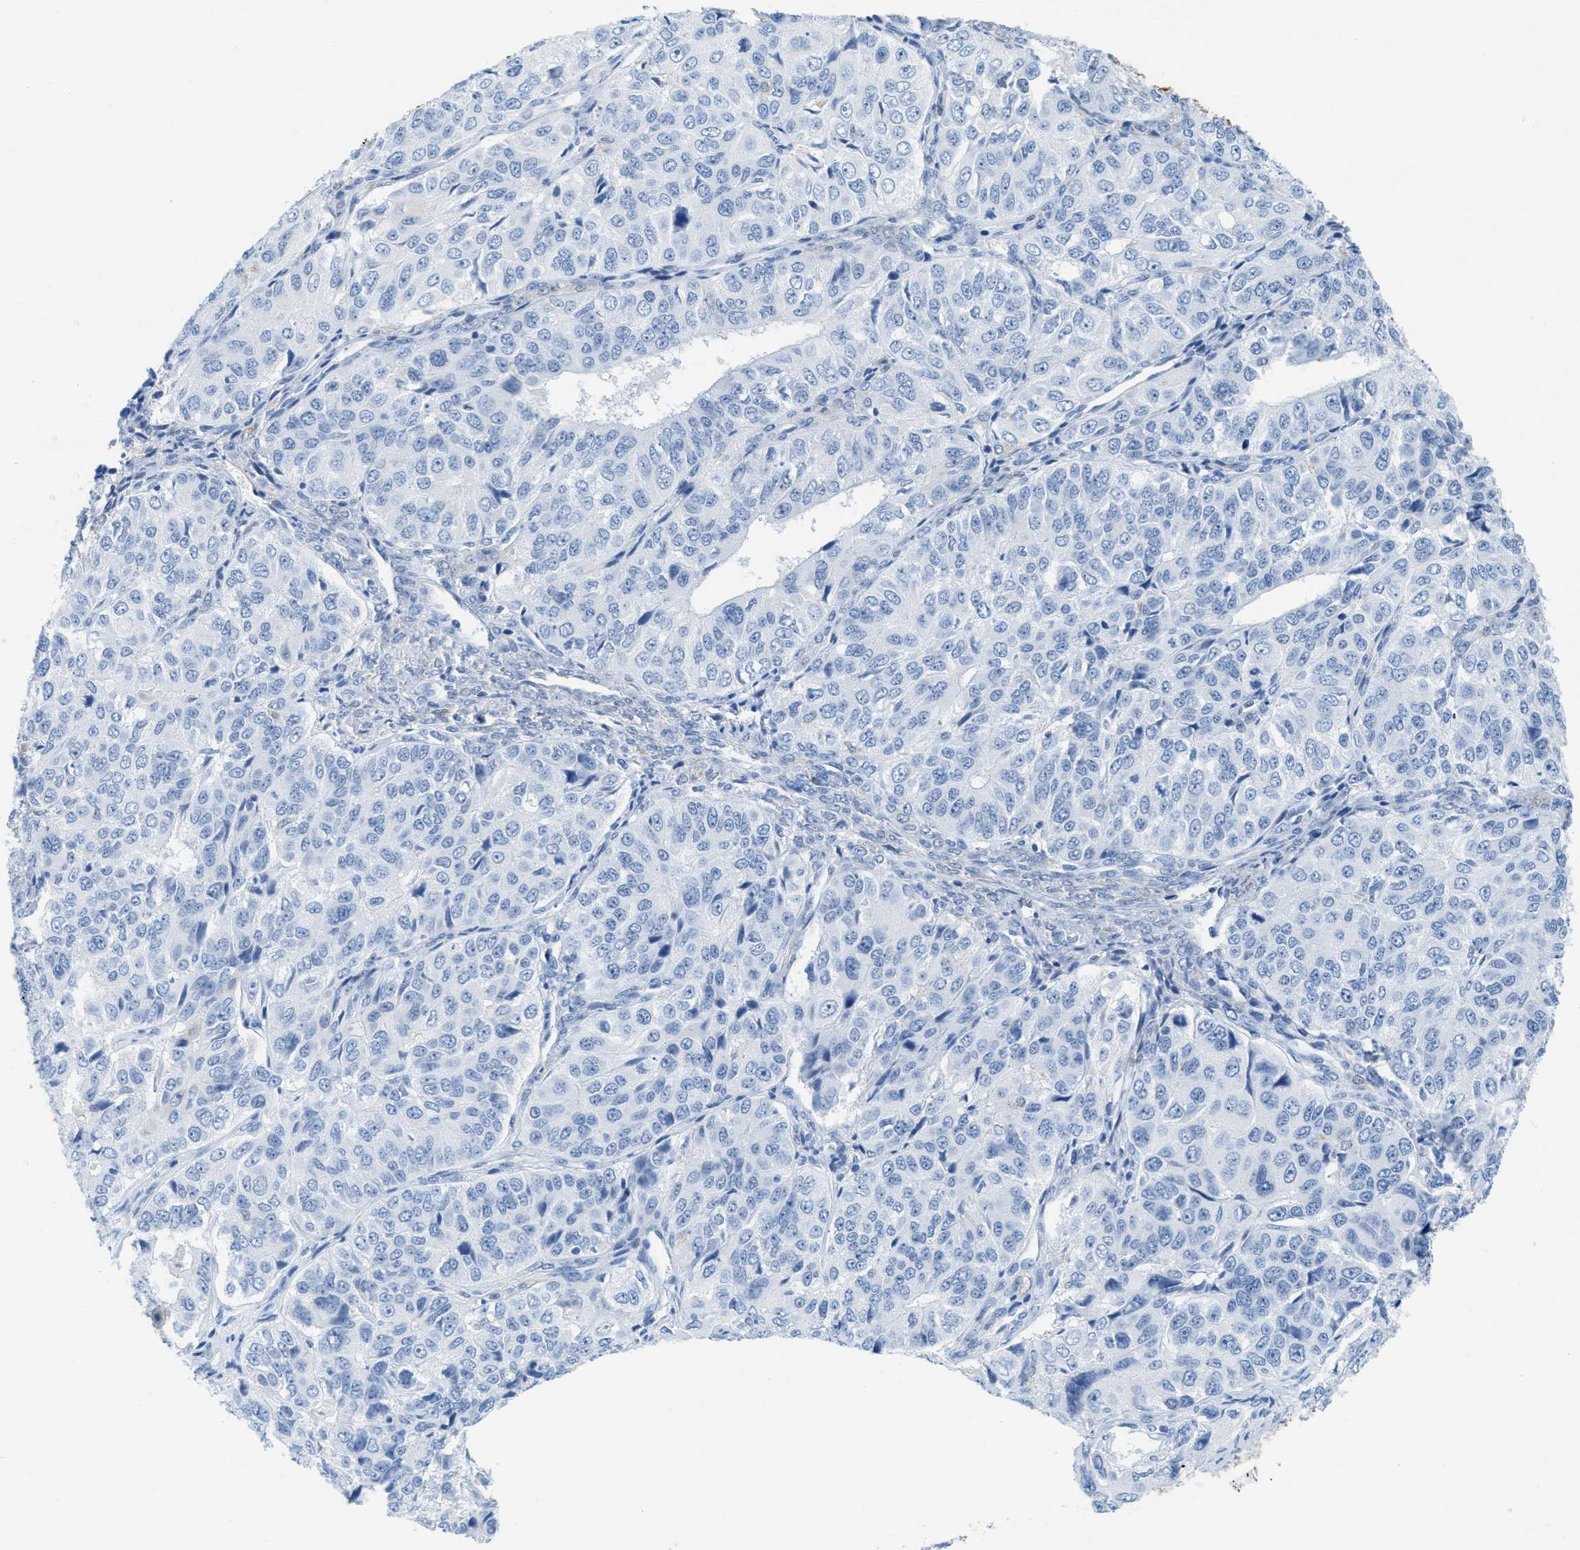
{"staining": {"intensity": "negative", "quantity": "none", "location": "none"}, "tissue": "ovarian cancer", "cell_type": "Tumor cells", "image_type": "cancer", "snomed": [{"axis": "morphology", "description": "Carcinoma, endometroid"}, {"axis": "topography", "description": "Ovary"}], "caption": "DAB (3,3'-diaminobenzidine) immunohistochemical staining of human ovarian cancer demonstrates no significant staining in tumor cells.", "gene": "ASGR1", "patient": {"sex": "female", "age": 51}}